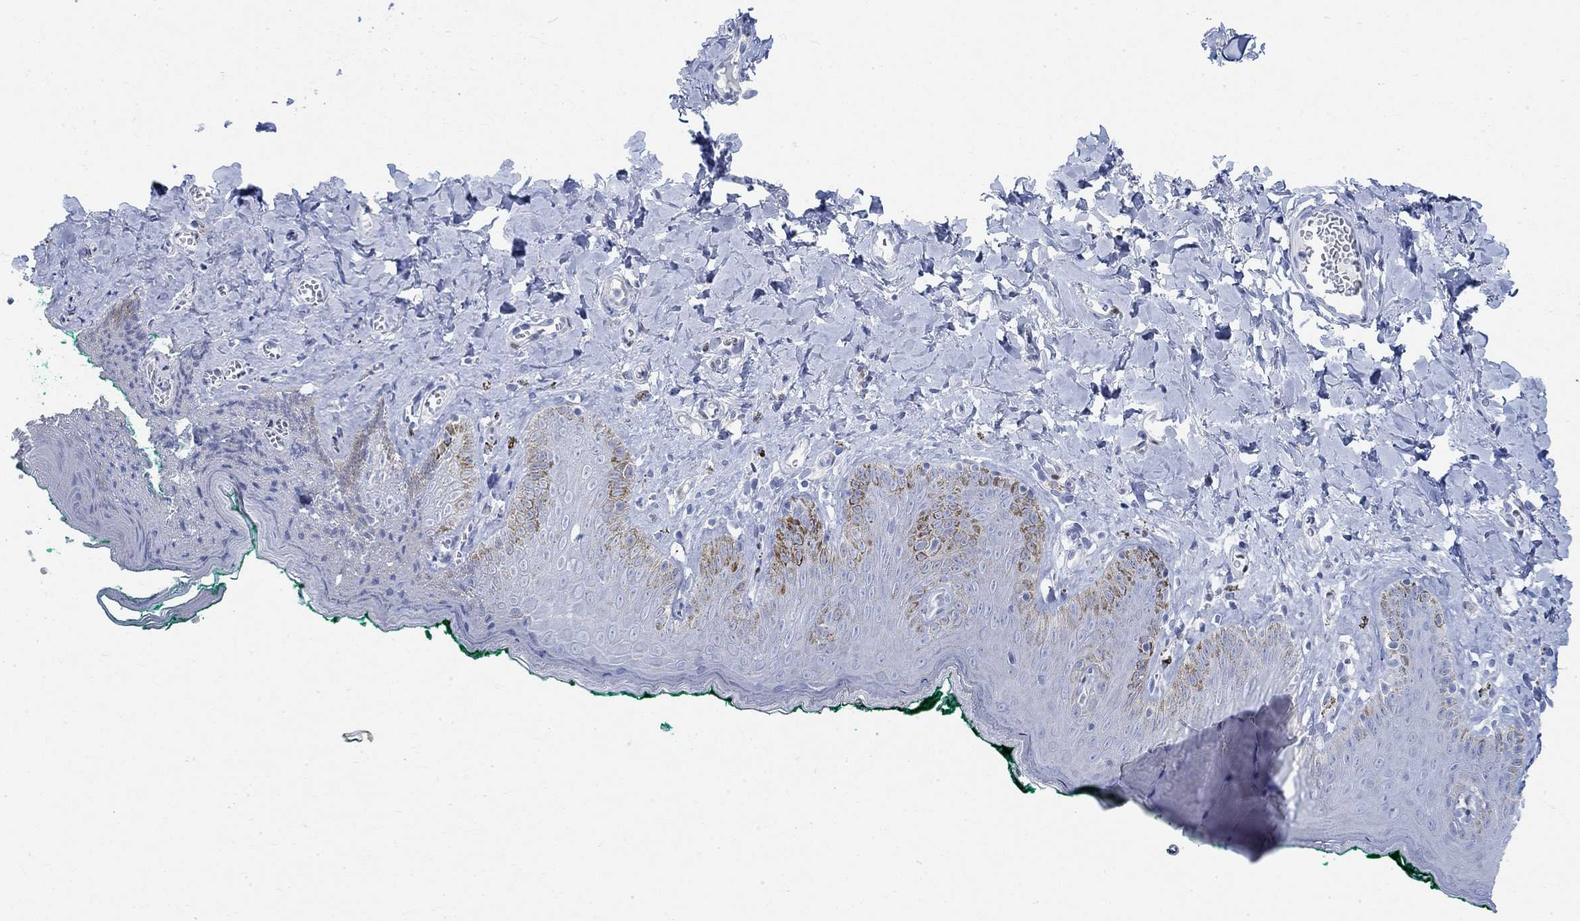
{"staining": {"intensity": "negative", "quantity": "none", "location": "none"}, "tissue": "skin", "cell_type": "Epidermal cells", "image_type": "normal", "snomed": [{"axis": "morphology", "description": "Normal tissue, NOS"}, {"axis": "topography", "description": "Vulva"}], "caption": "IHC histopathology image of normal skin: skin stained with DAB (3,3'-diaminobenzidine) exhibits no significant protein positivity in epidermal cells. (DAB immunohistochemistry (IHC), high magnification).", "gene": "RBM20", "patient": {"sex": "female", "age": 66}}